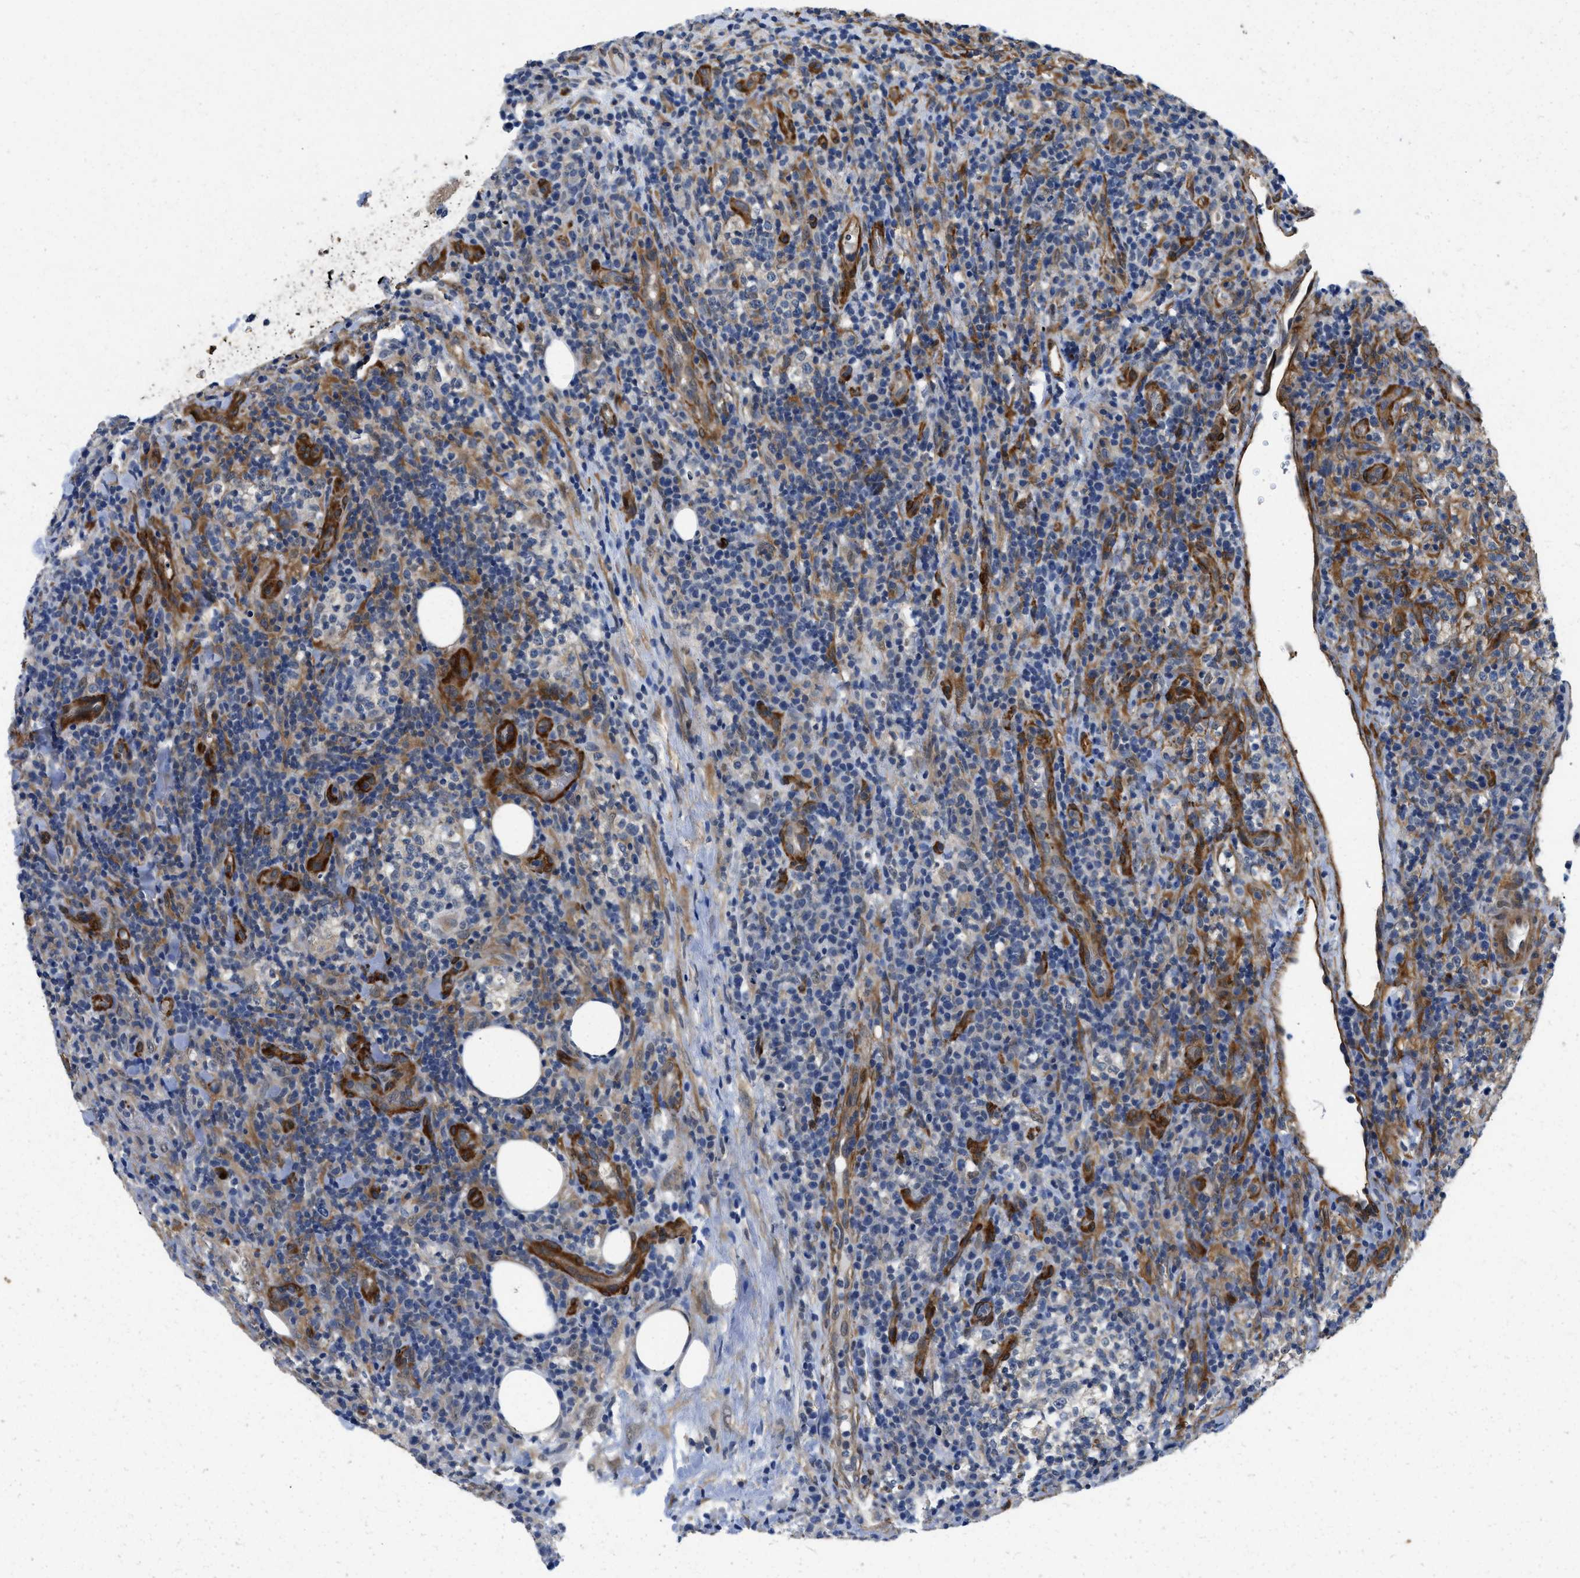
{"staining": {"intensity": "weak", "quantity": "<25%", "location": "cytoplasmic/membranous"}, "tissue": "lymphoma", "cell_type": "Tumor cells", "image_type": "cancer", "snomed": [{"axis": "morphology", "description": "Malignant lymphoma, non-Hodgkin's type, High grade"}, {"axis": "topography", "description": "Lymph node"}], "caption": "Tumor cells are negative for protein expression in human malignant lymphoma, non-Hodgkin's type (high-grade). (Immunohistochemistry, brightfield microscopy, high magnification).", "gene": "RAPH1", "patient": {"sex": "female", "age": 76}}